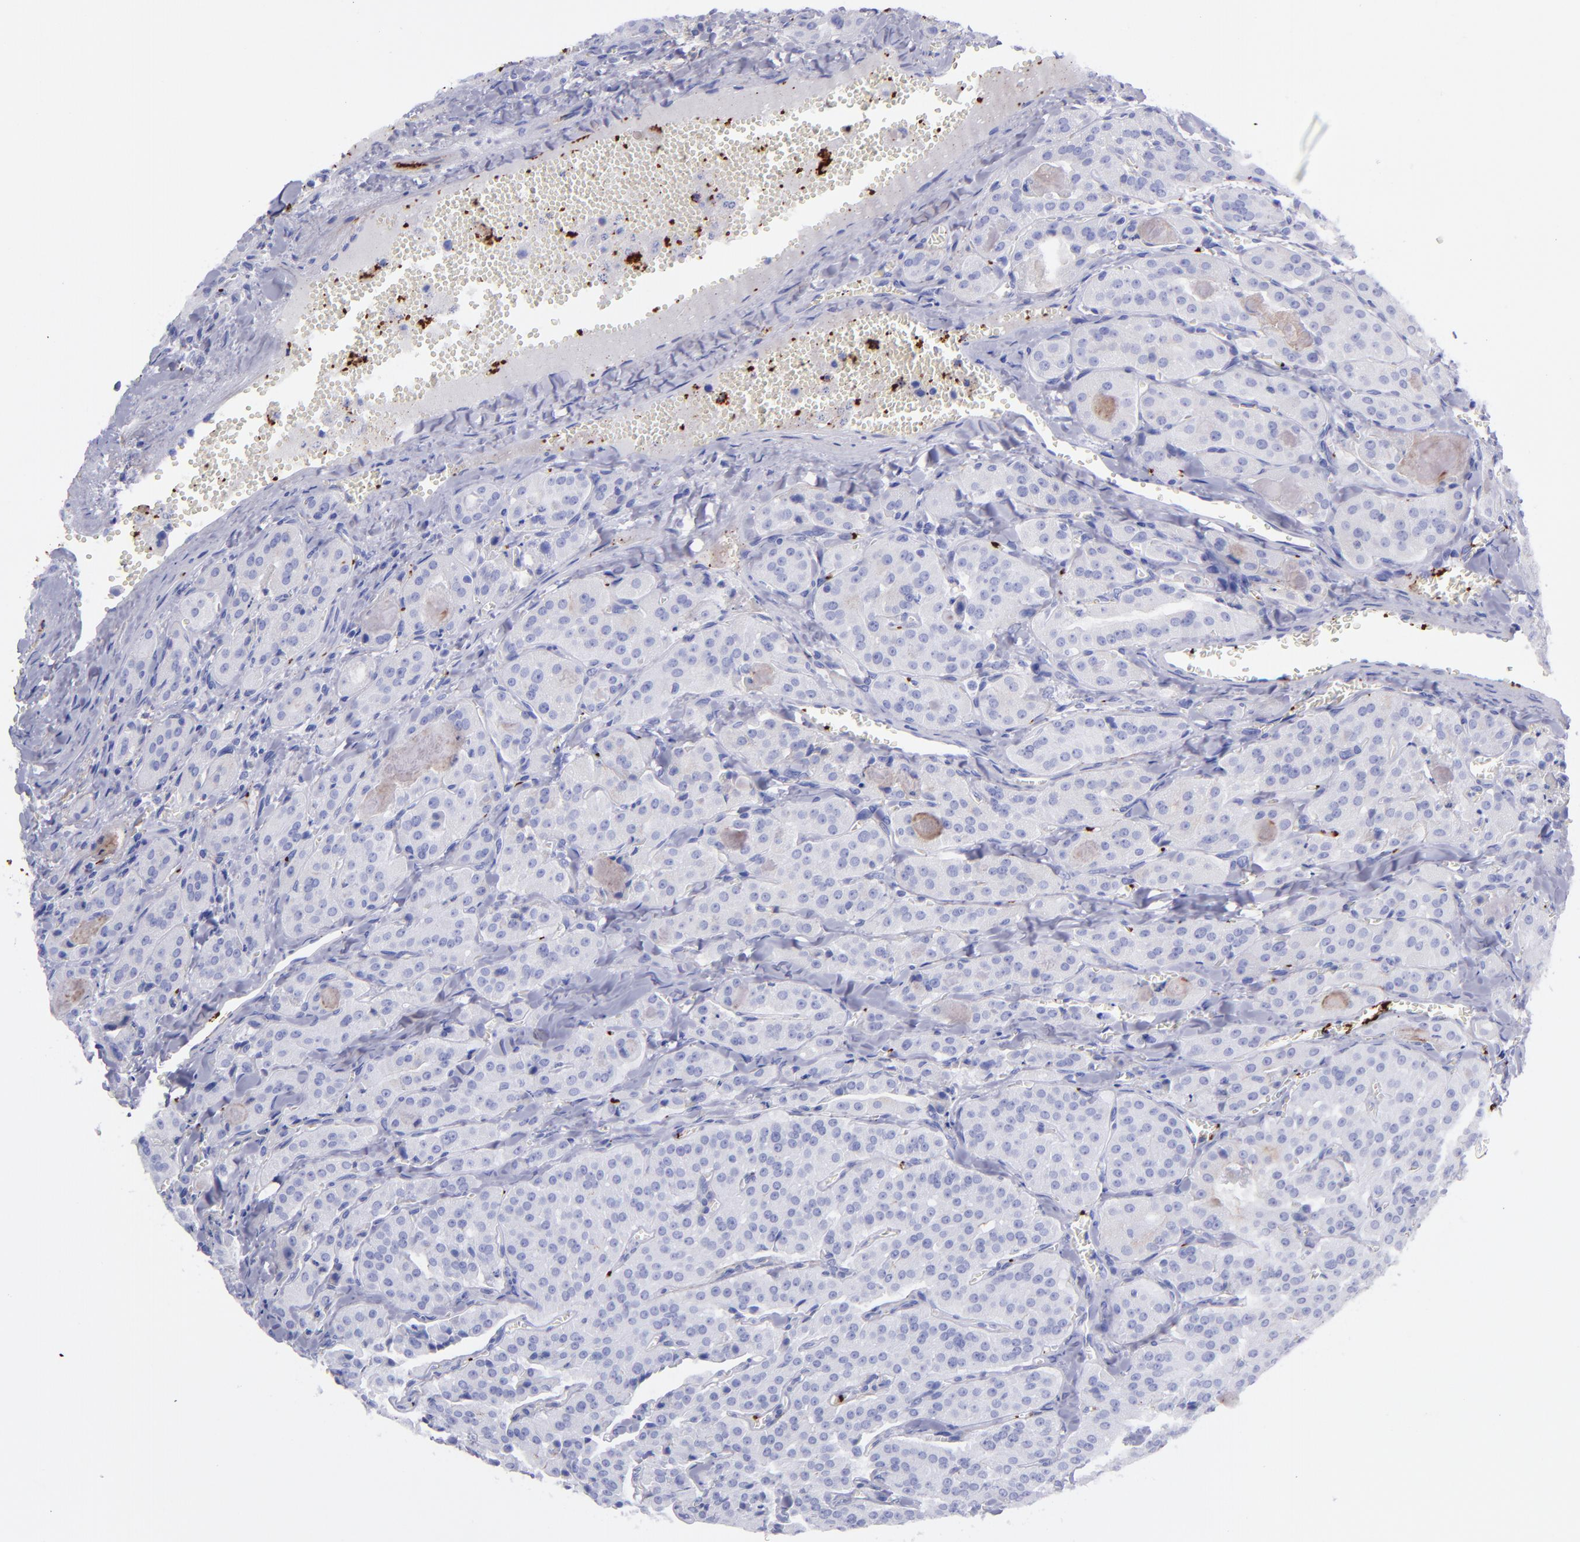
{"staining": {"intensity": "negative", "quantity": "none", "location": "none"}, "tissue": "thyroid cancer", "cell_type": "Tumor cells", "image_type": "cancer", "snomed": [{"axis": "morphology", "description": "Carcinoma, NOS"}, {"axis": "topography", "description": "Thyroid gland"}], "caption": "Tumor cells are negative for protein expression in human thyroid cancer.", "gene": "EFCAB13", "patient": {"sex": "male", "age": 76}}